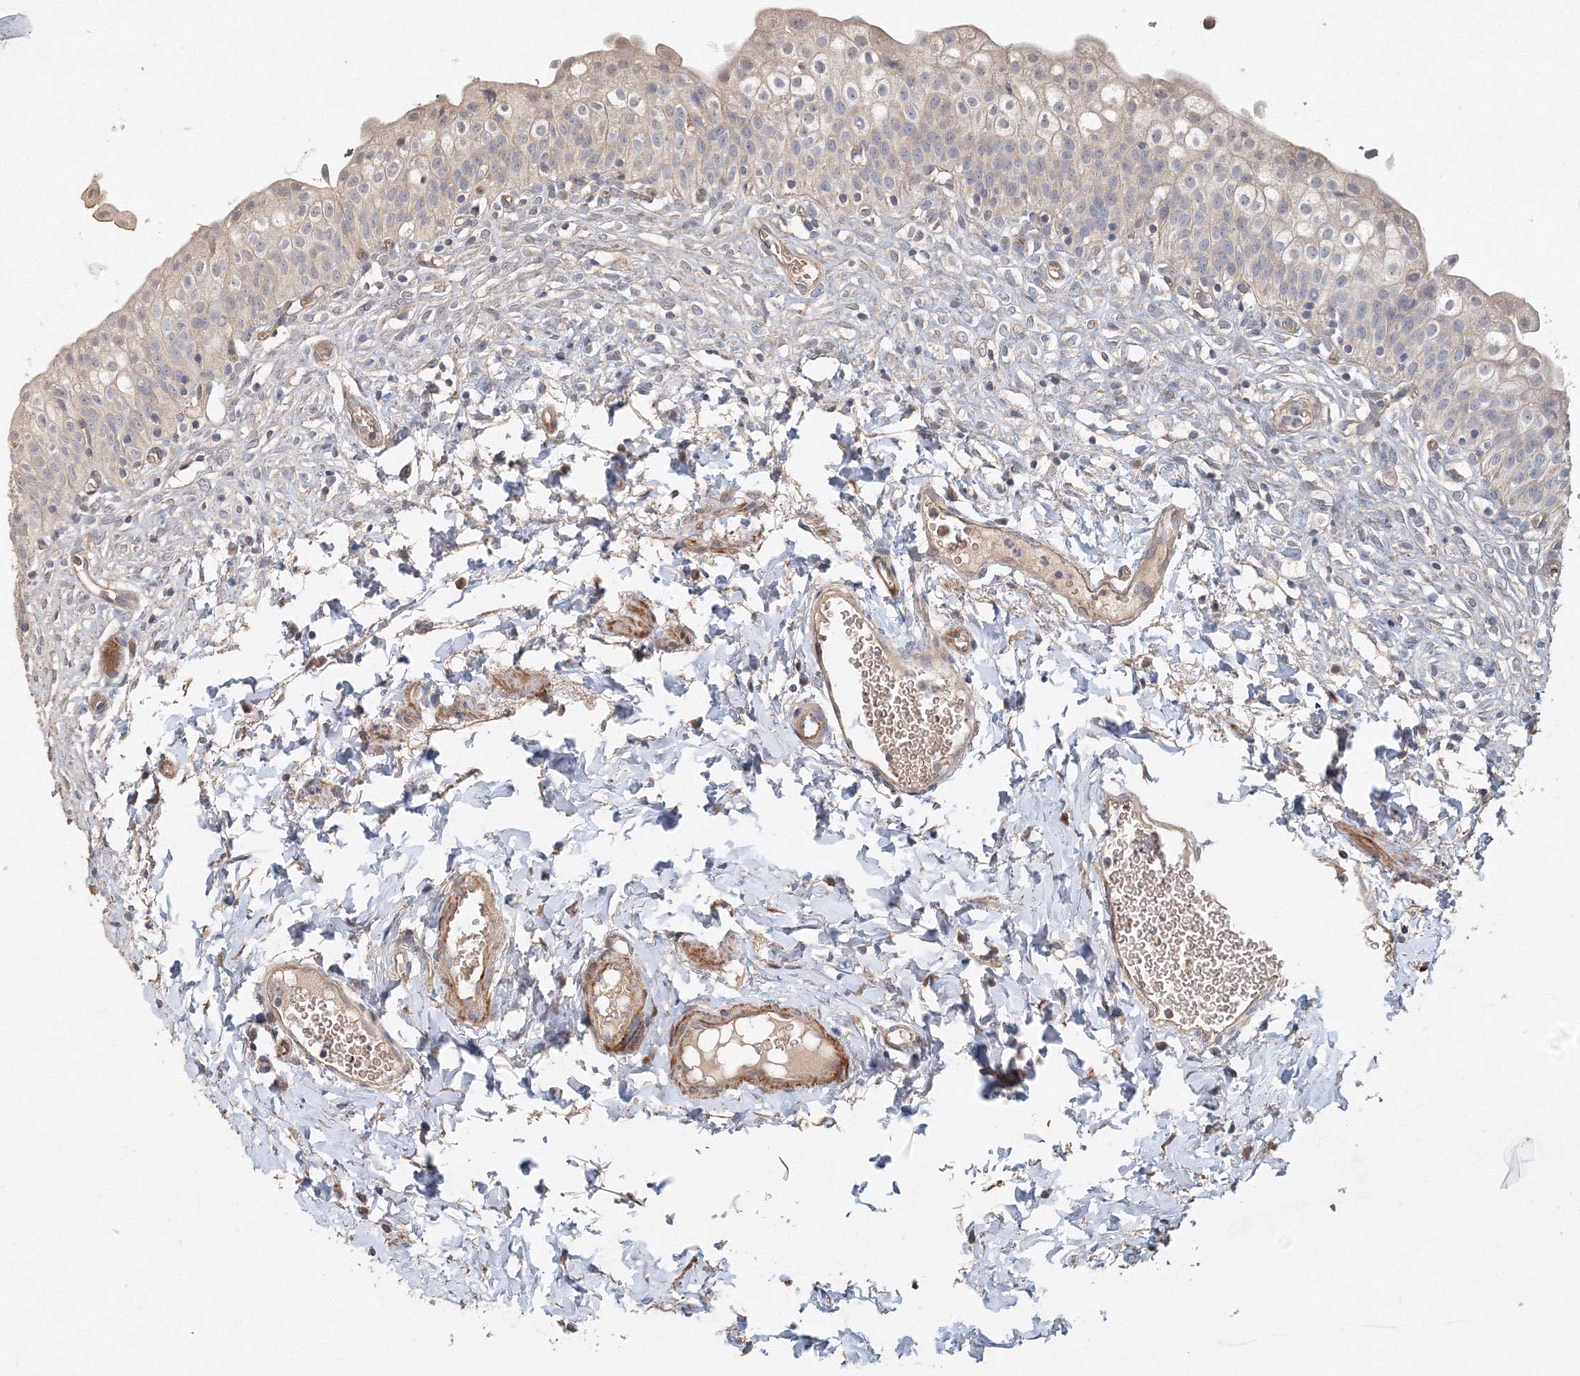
{"staining": {"intensity": "negative", "quantity": "none", "location": "none"}, "tissue": "urinary bladder", "cell_type": "Urothelial cells", "image_type": "normal", "snomed": [{"axis": "morphology", "description": "Normal tissue, NOS"}, {"axis": "topography", "description": "Urinary bladder"}], "caption": "Human urinary bladder stained for a protein using immunohistochemistry shows no staining in urothelial cells.", "gene": "NALF2", "patient": {"sex": "male", "age": 55}}